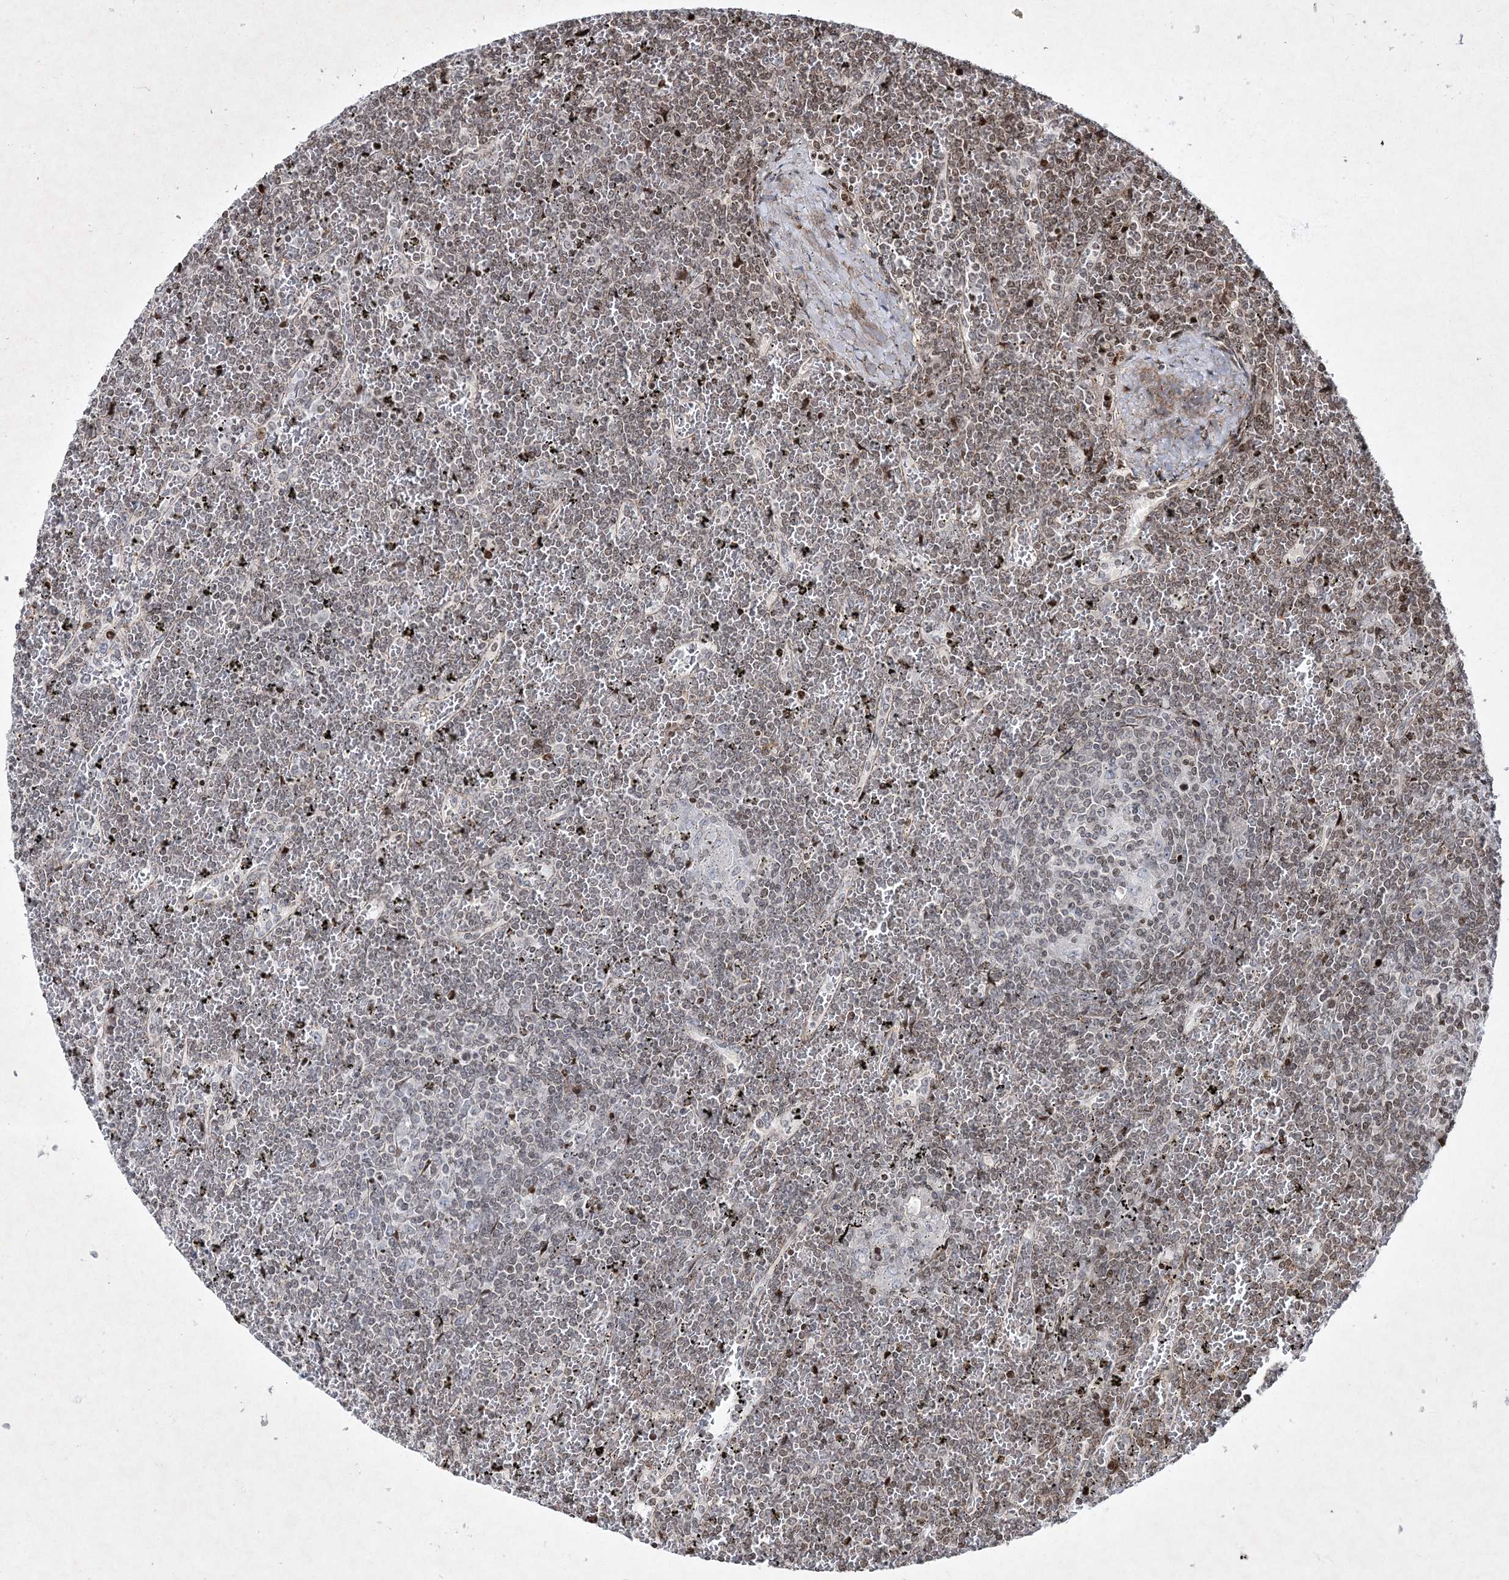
{"staining": {"intensity": "negative", "quantity": "none", "location": "none"}, "tissue": "lymphoma", "cell_type": "Tumor cells", "image_type": "cancer", "snomed": [{"axis": "morphology", "description": "Malignant lymphoma, non-Hodgkin's type, Low grade"}, {"axis": "topography", "description": "Spleen"}], "caption": "Image shows no protein expression in tumor cells of low-grade malignant lymphoma, non-Hodgkin's type tissue.", "gene": "SMIM29", "patient": {"sex": "female", "age": 19}}